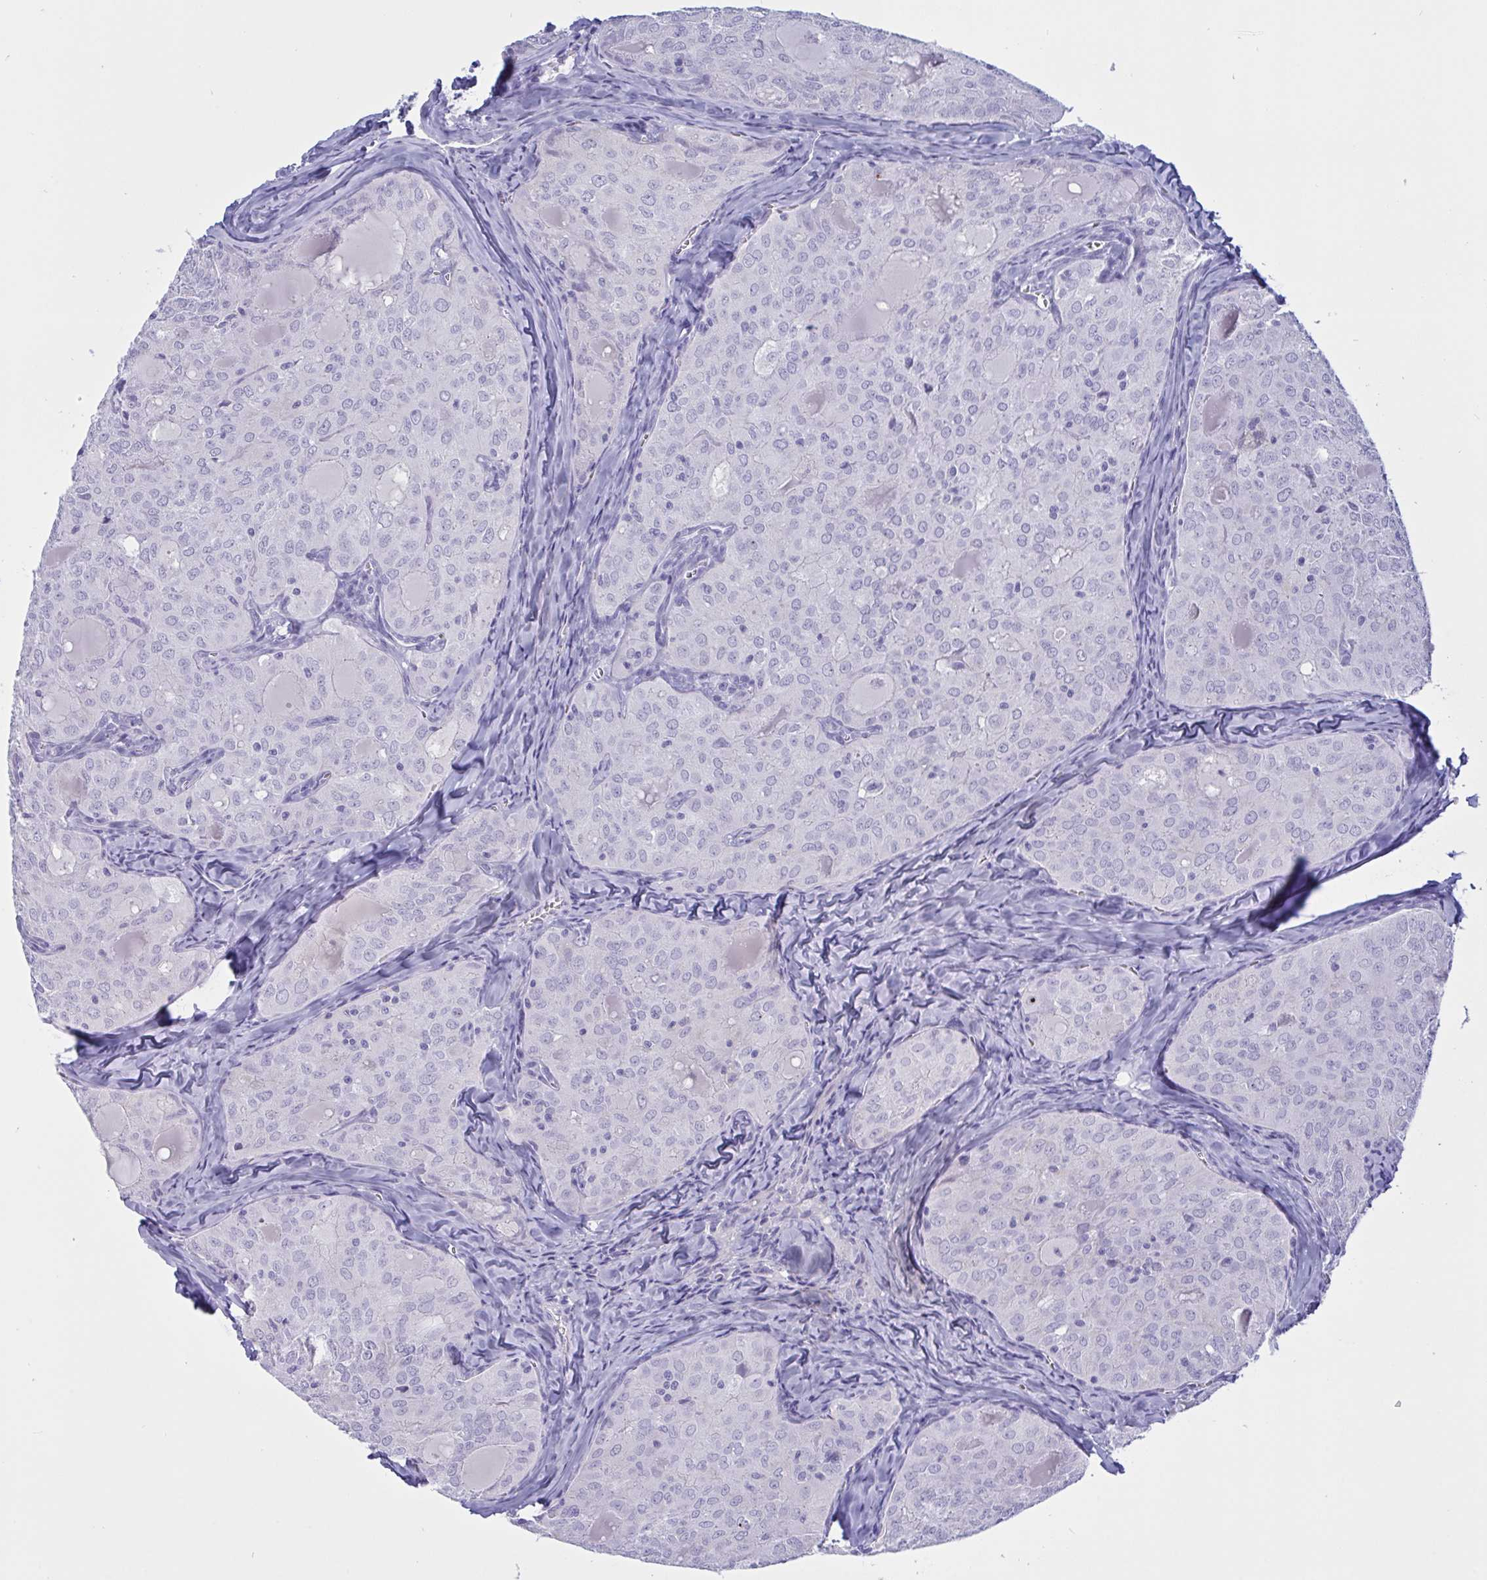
{"staining": {"intensity": "negative", "quantity": "none", "location": "none"}, "tissue": "thyroid cancer", "cell_type": "Tumor cells", "image_type": "cancer", "snomed": [{"axis": "morphology", "description": "Follicular adenoma carcinoma, NOS"}, {"axis": "topography", "description": "Thyroid gland"}], "caption": "Protein analysis of thyroid cancer (follicular adenoma carcinoma) displays no significant positivity in tumor cells. (DAB immunohistochemistry with hematoxylin counter stain).", "gene": "OXLD1", "patient": {"sex": "male", "age": 75}}